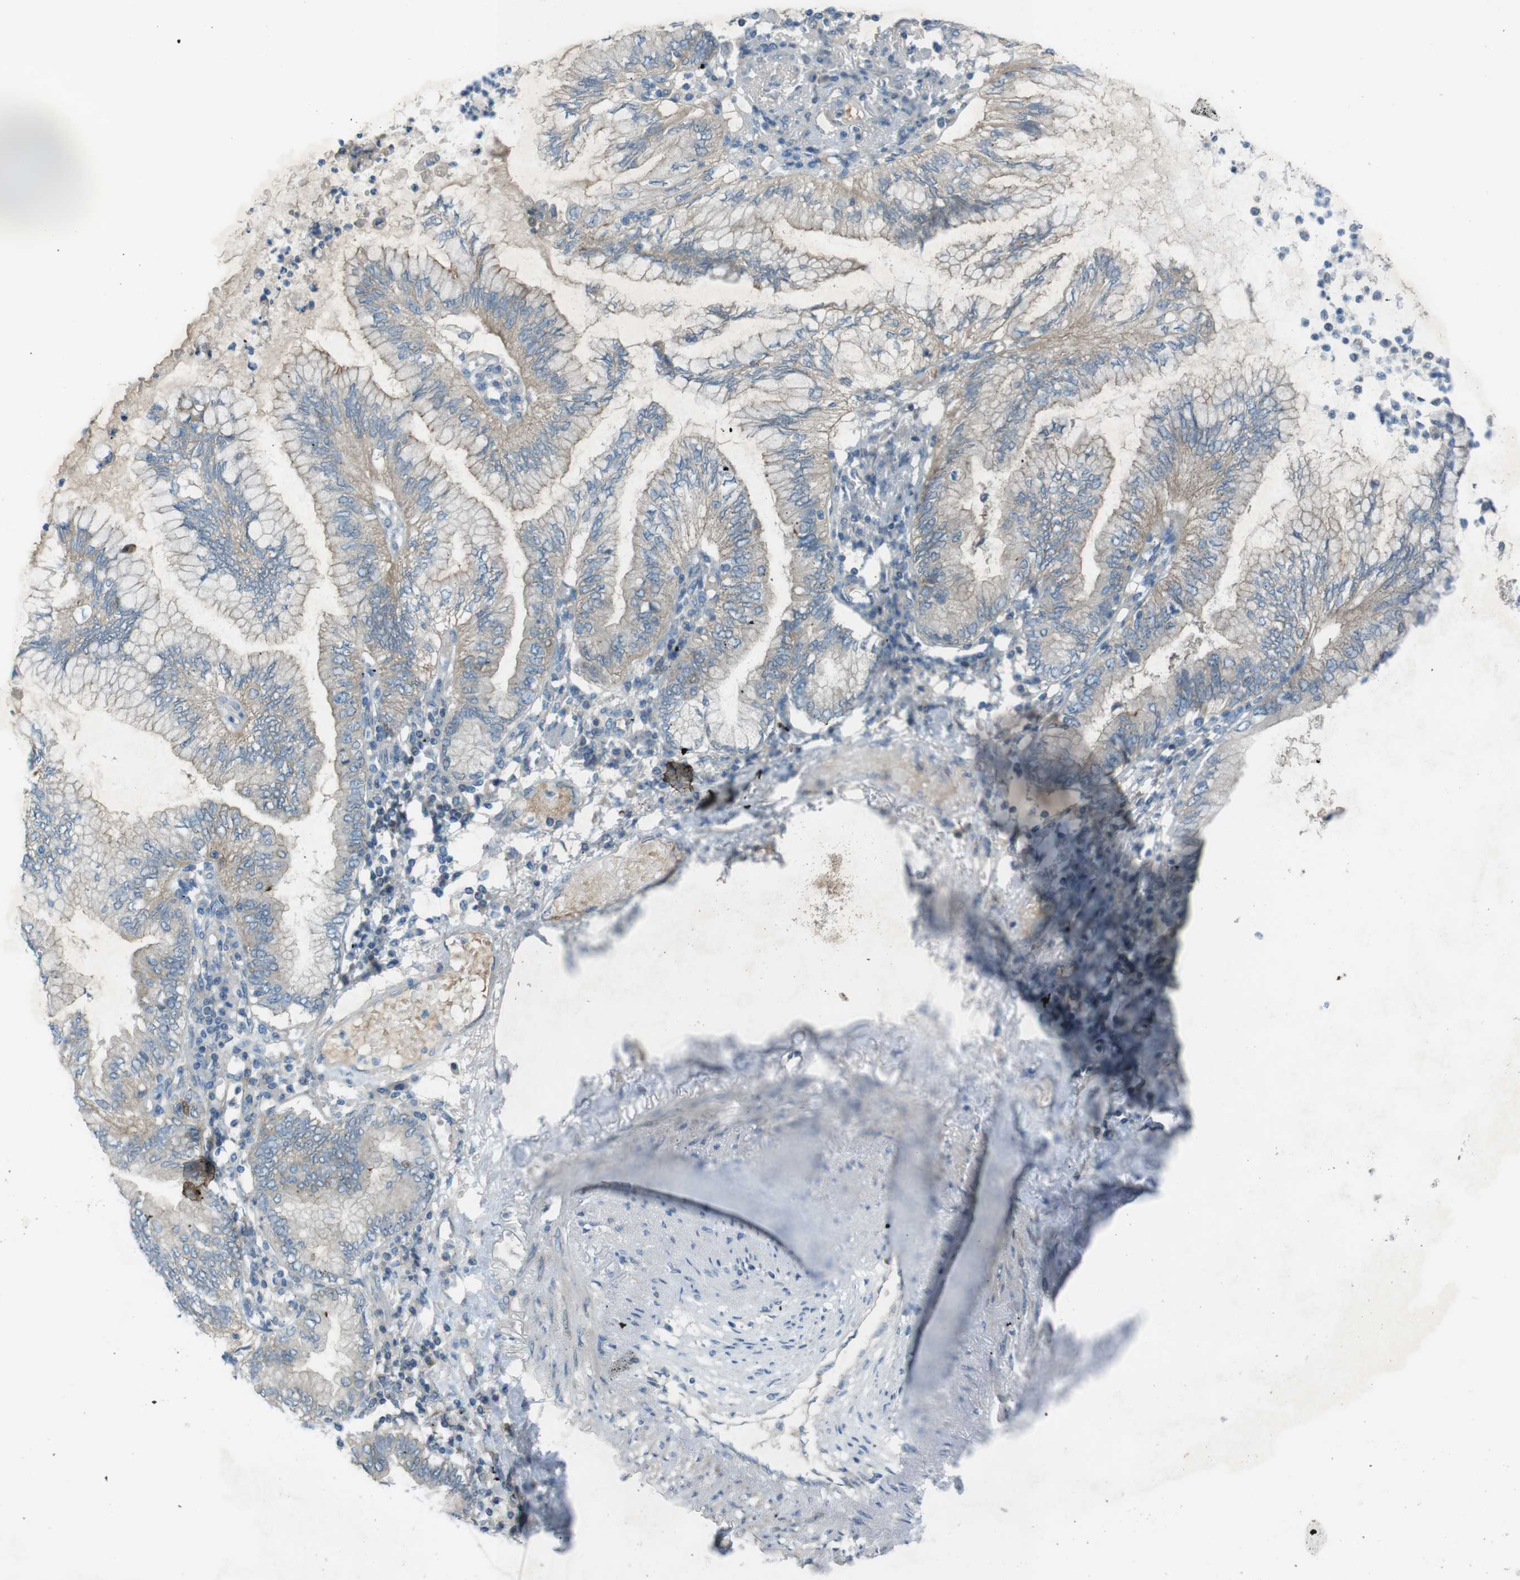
{"staining": {"intensity": "weak", "quantity": "<25%", "location": "cytoplasmic/membranous"}, "tissue": "lung cancer", "cell_type": "Tumor cells", "image_type": "cancer", "snomed": [{"axis": "morphology", "description": "Normal tissue, NOS"}, {"axis": "morphology", "description": "Adenocarcinoma, NOS"}, {"axis": "topography", "description": "Bronchus"}, {"axis": "topography", "description": "Lung"}], "caption": "This image is of lung adenocarcinoma stained with immunohistochemistry (IHC) to label a protein in brown with the nuclei are counter-stained blue. There is no expression in tumor cells. The staining was performed using DAB to visualize the protein expression in brown, while the nuclei were stained in blue with hematoxylin (Magnification: 20x).", "gene": "ZDHHC20", "patient": {"sex": "female", "age": 70}}